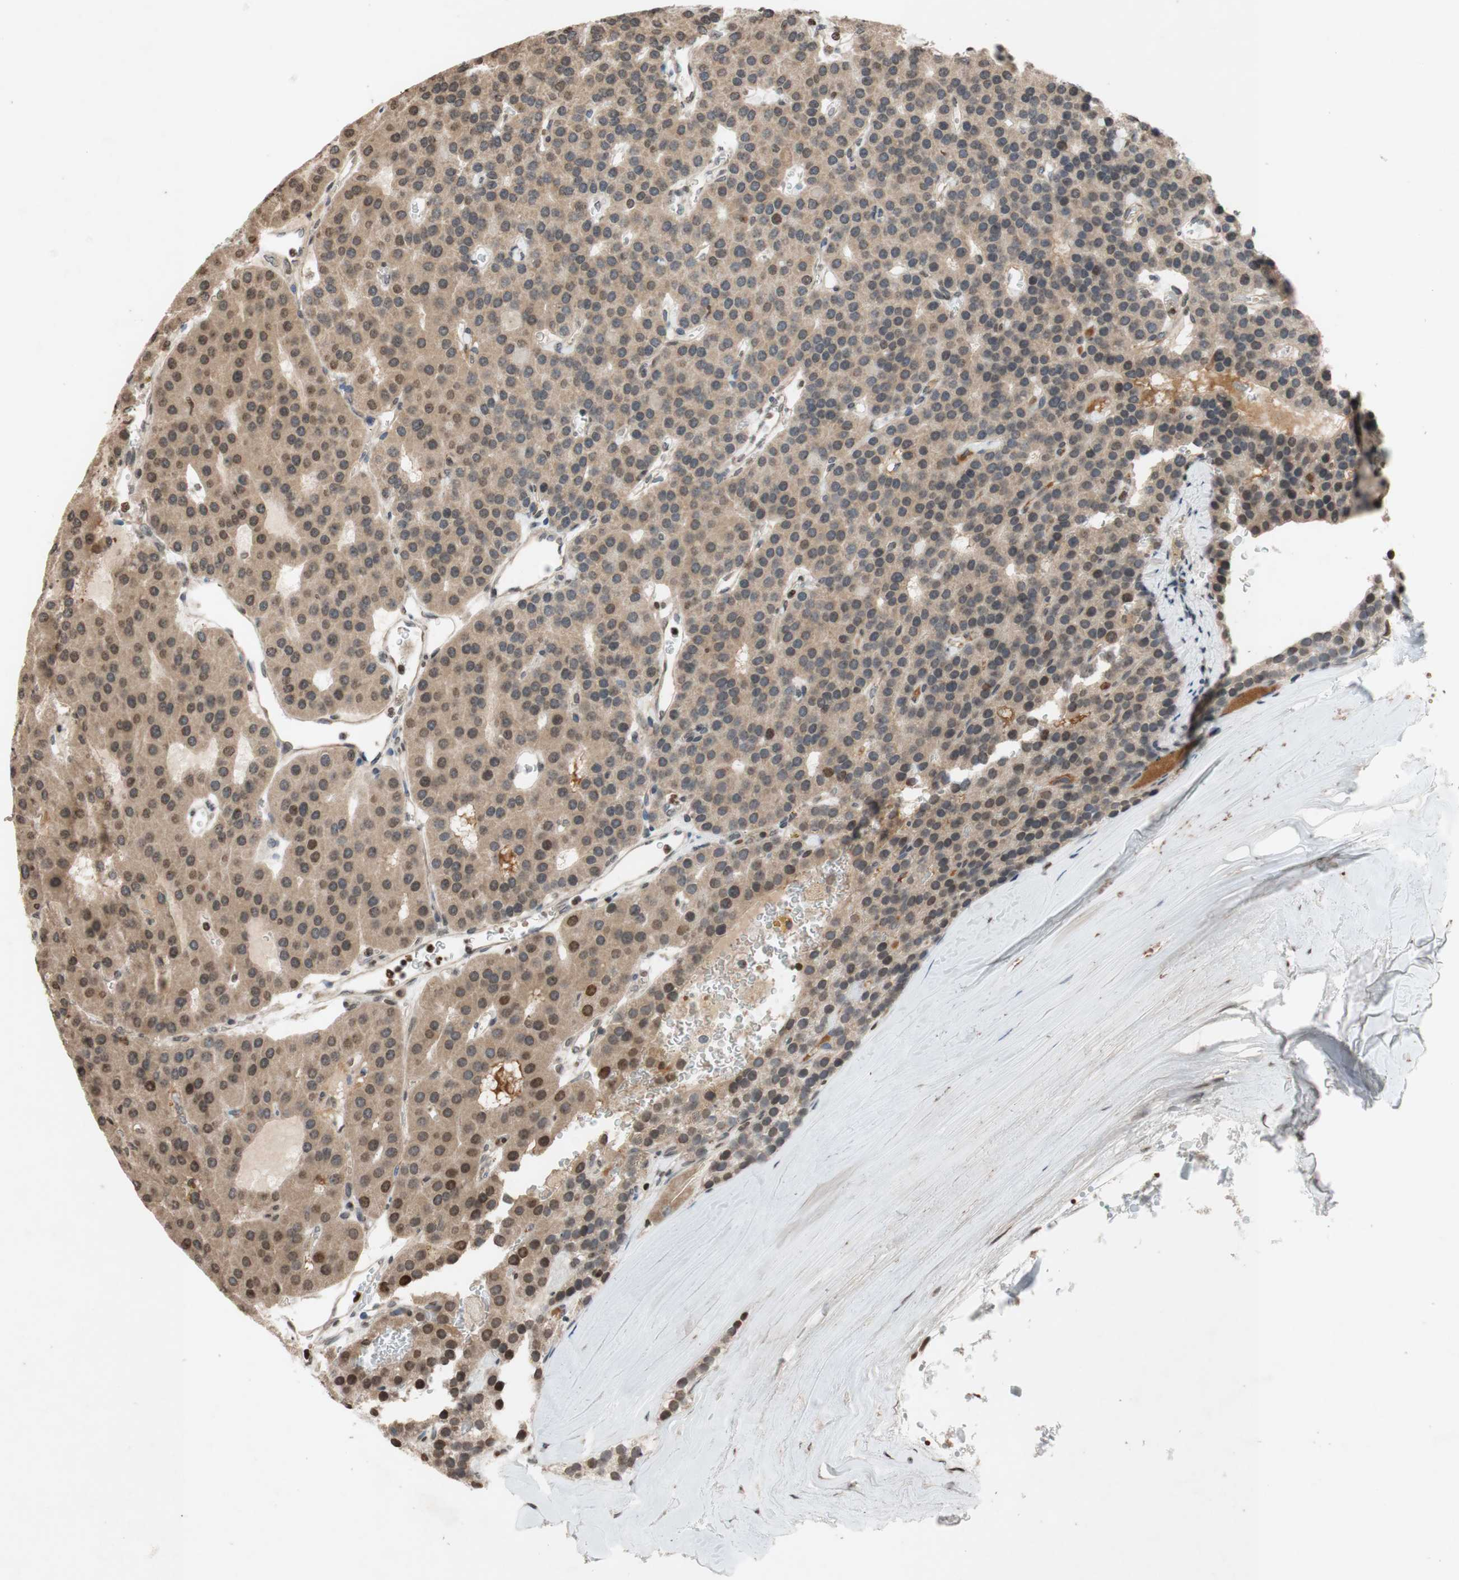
{"staining": {"intensity": "weak", "quantity": "<25%", "location": "cytoplasmic/membranous,nuclear"}, "tissue": "parathyroid gland", "cell_type": "Glandular cells", "image_type": "normal", "snomed": [{"axis": "morphology", "description": "Normal tissue, NOS"}, {"axis": "morphology", "description": "Adenoma, NOS"}, {"axis": "topography", "description": "Parathyroid gland"}], "caption": "Immunohistochemistry of unremarkable parathyroid gland shows no staining in glandular cells.", "gene": "MCM6", "patient": {"sex": "female", "age": 86}}